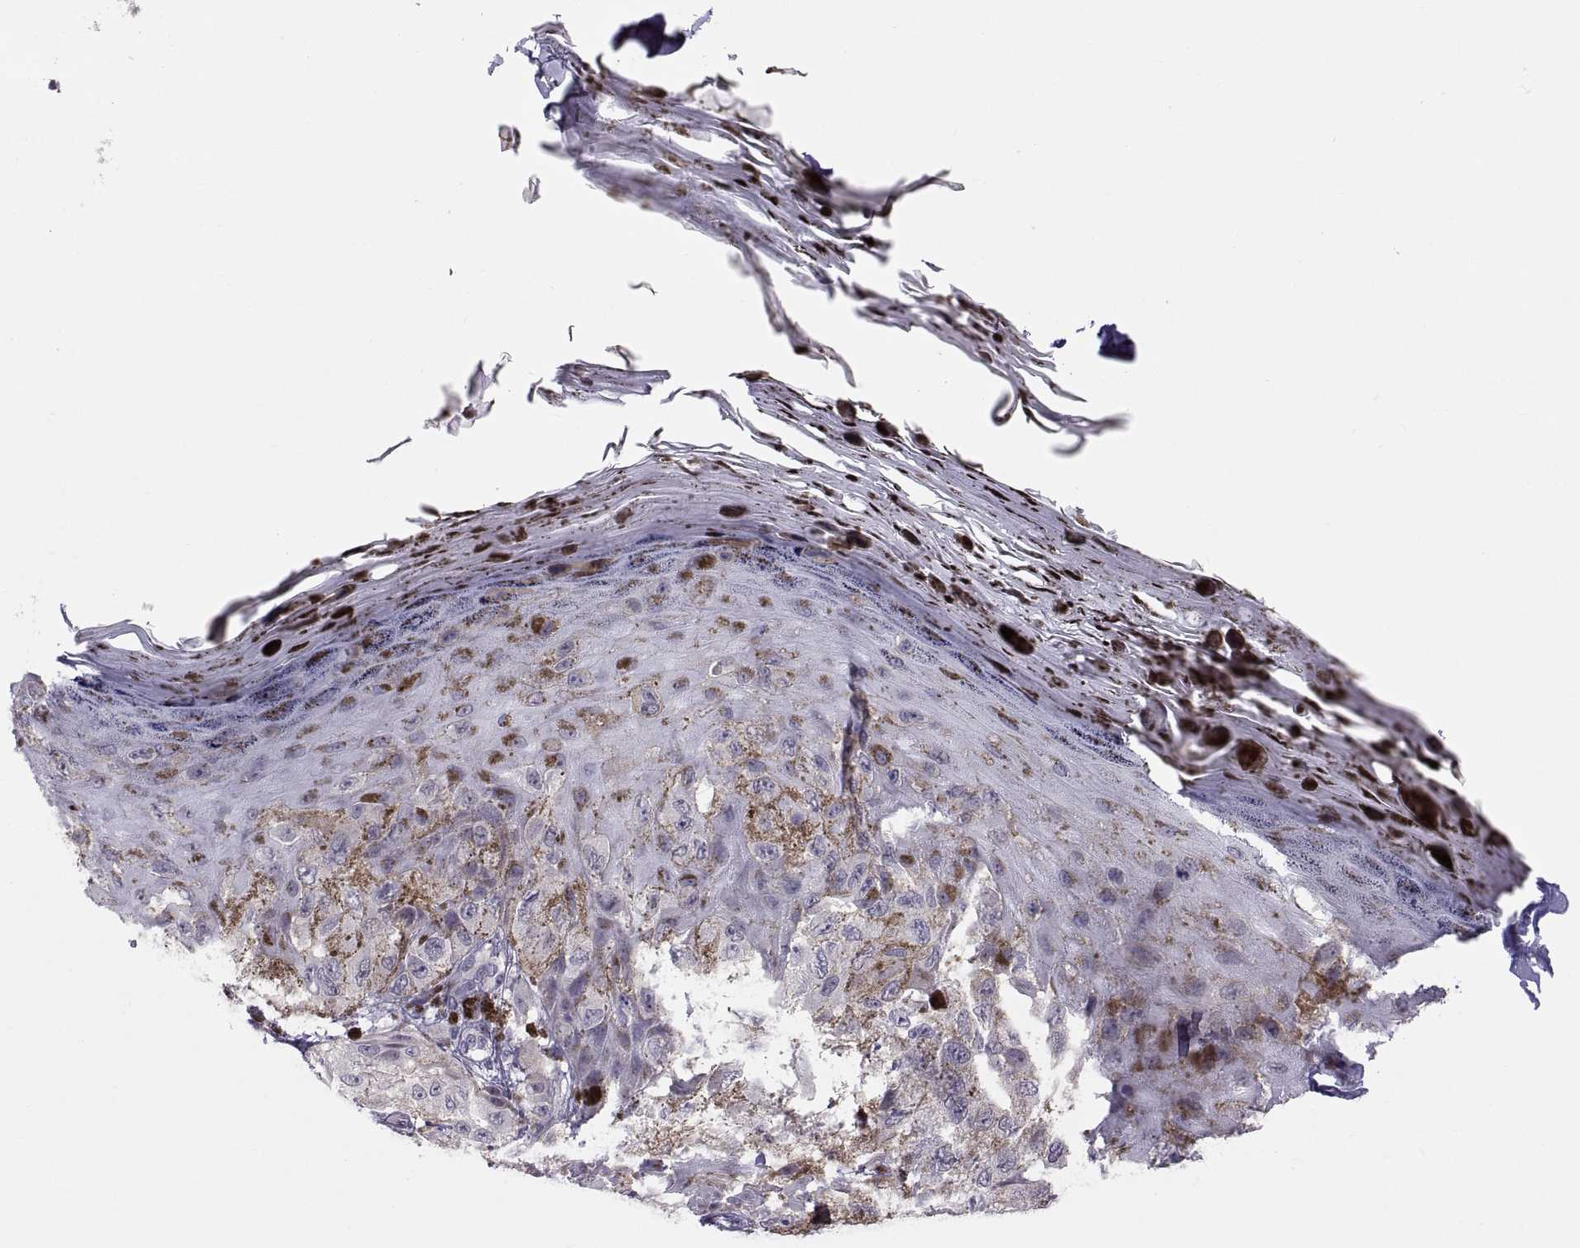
{"staining": {"intensity": "negative", "quantity": "none", "location": "none"}, "tissue": "melanoma", "cell_type": "Tumor cells", "image_type": "cancer", "snomed": [{"axis": "morphology", "description": "Malignant melanoma, NOS"}, {"axis": "topography", "description": "Skin"}], "caption": "Immunohistochemistry histopathology image of human melanoma stained for a protein (brown), which exhibits no expression in tumor cells. Brightfield microscopy of immunohistochemistry stained with DAB (brown) and hematoxylin (blue), captured at high magnification.", "gene": "FAM170A", "patient": {"sex": "male", "age": 36}}